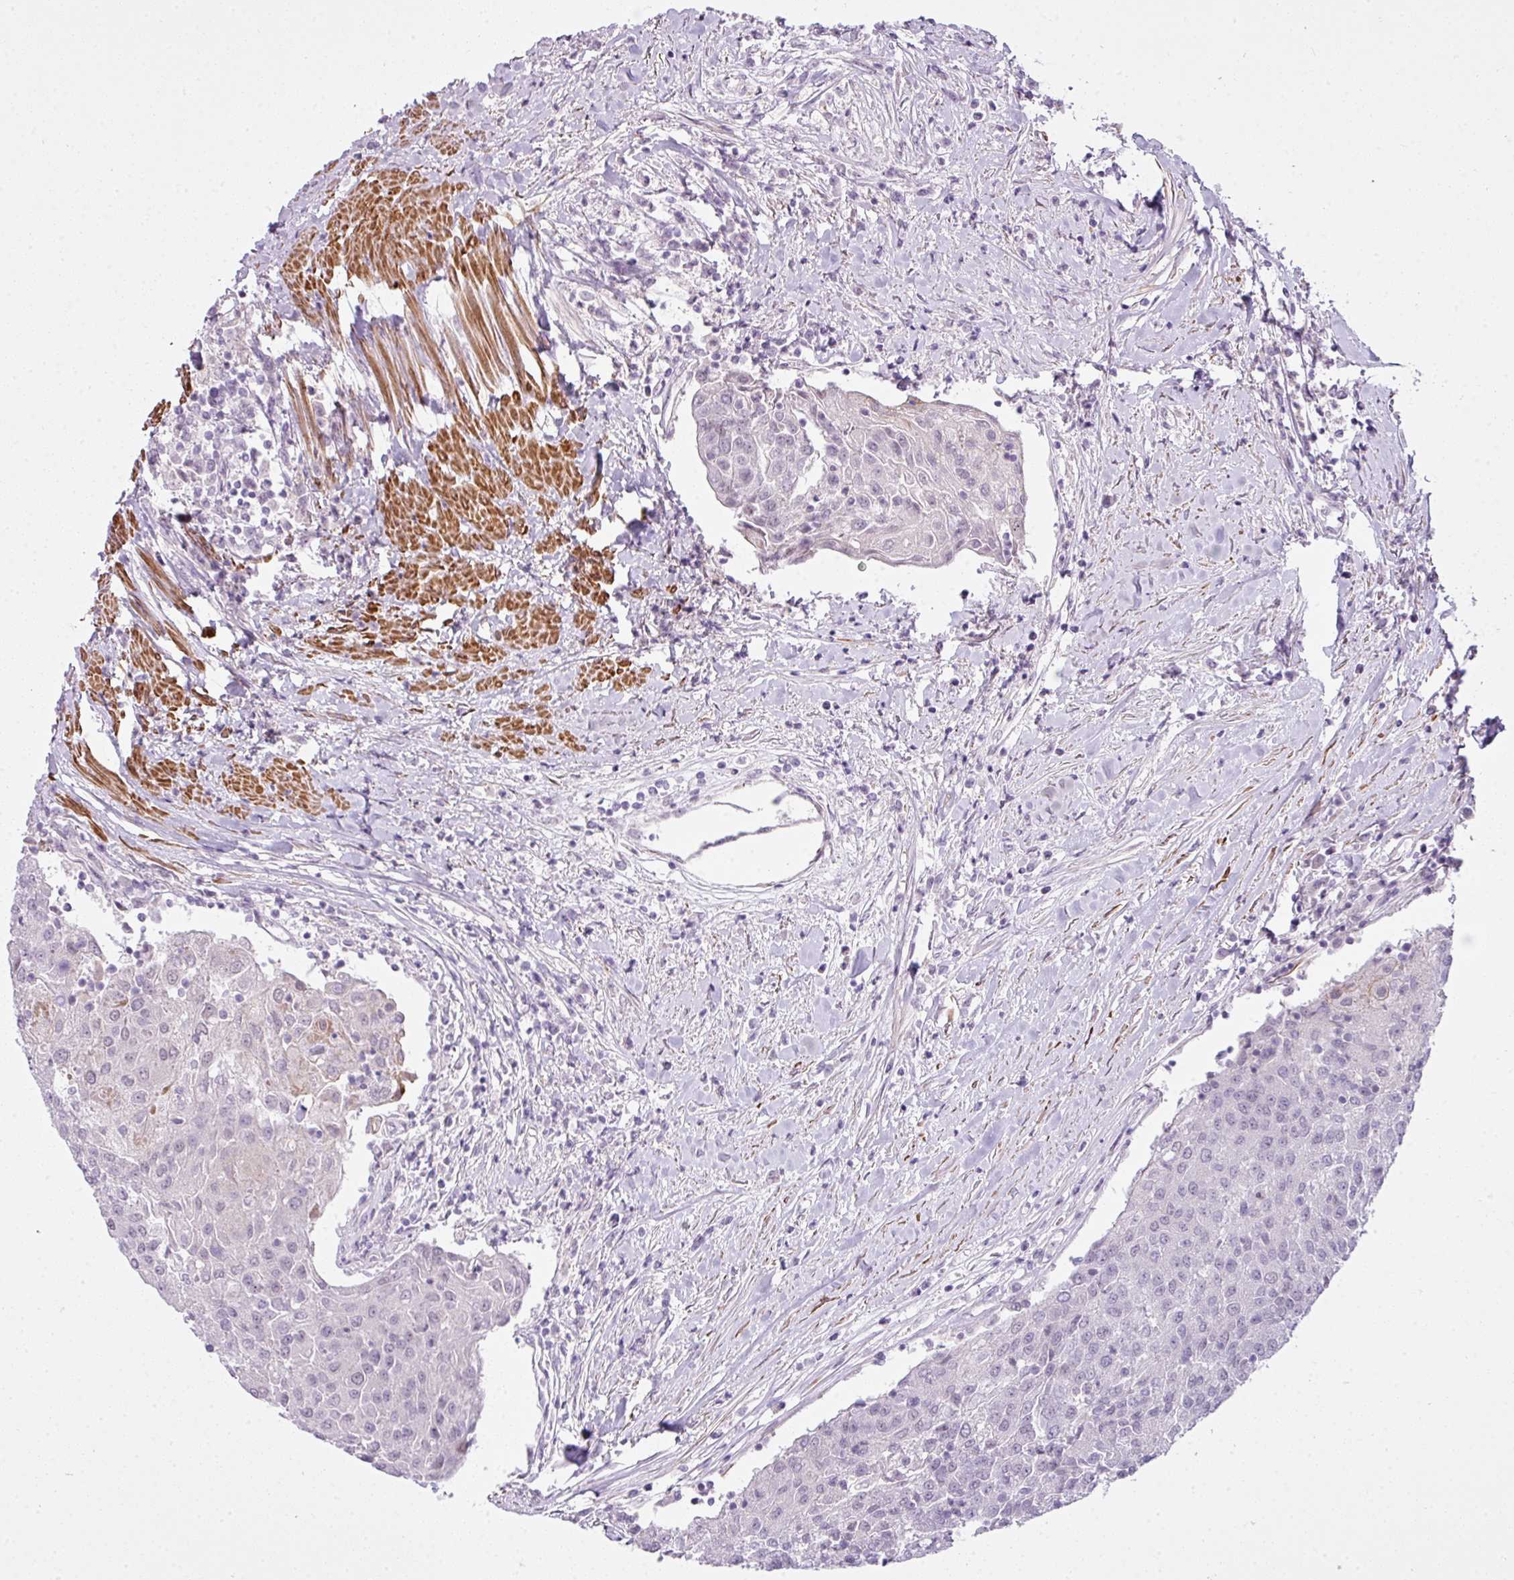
{"staining": {"intensity": "negative", "quantity": "none", "location": "none"}, "tissue": "urothelial cancer", "cell_type": "Tumor cells", "image_type": "cancer", "snomed": [{"axis": "morphology", "description": "Urothelial carcinoma, High grade"}, {"axis": "topography", "description": "Urinary bladder"}], "caption": "The histopathology image demonstrates no staining of tumor cells in urothelial carcinoma (high-grade).", "gene": "ZNF688", "patient": {"sex": "female", "age": 85}}